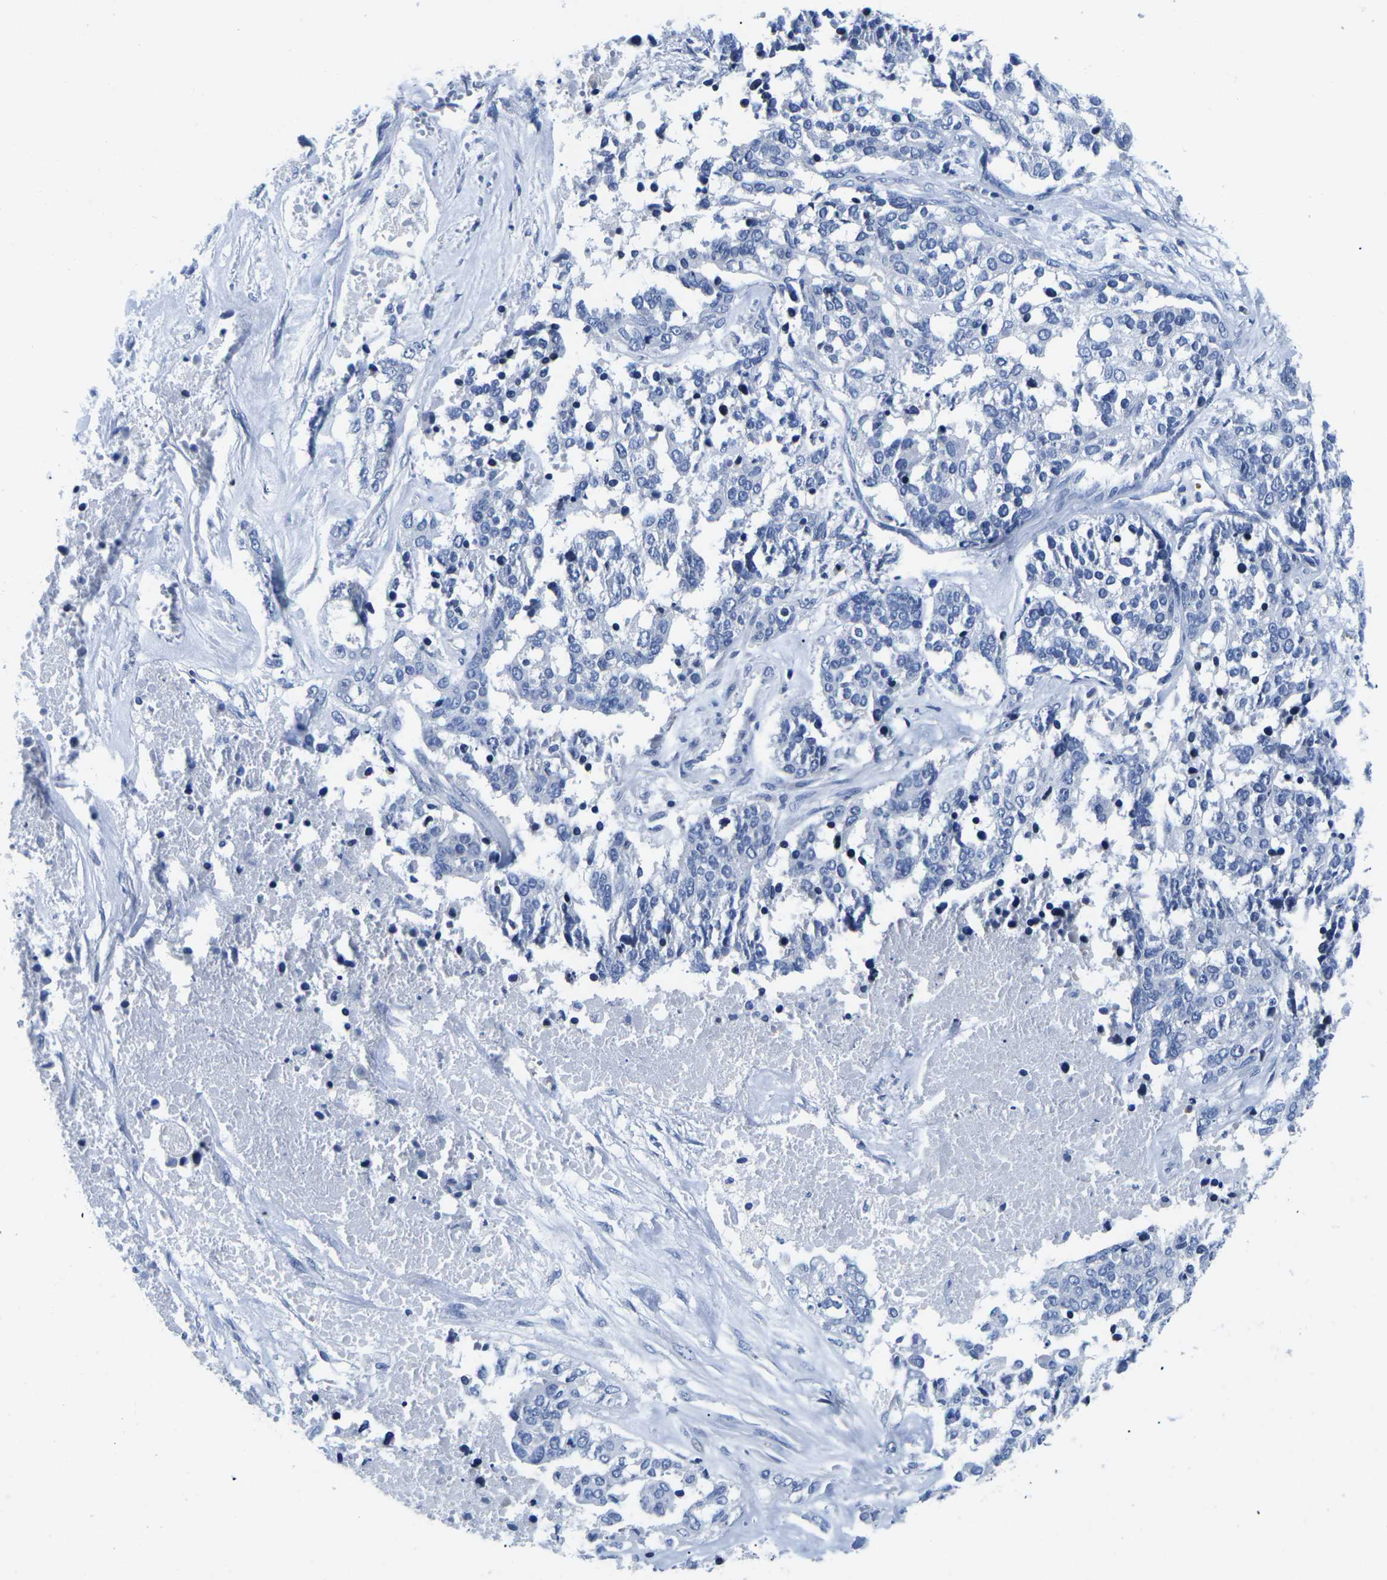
{"staining": {"intensity": "negative", "quantity": "none", "location": "none"}, "tissue": "ovarian cancer", "cell_type": "Tumor cells", "image_type": "cancer", "snomed": [{"axis": "morphology", "description": "Cystadenocarcinoma, serous, NOS"}, {"axis": "topography", "description": "Ovary"}], "caption": "Image shows no significant protein staining in tumor cells of serous cystadenocarcinoma (ovarian).", "gene": "CTSW", "patient": {"sex": "female", "age": 44}}